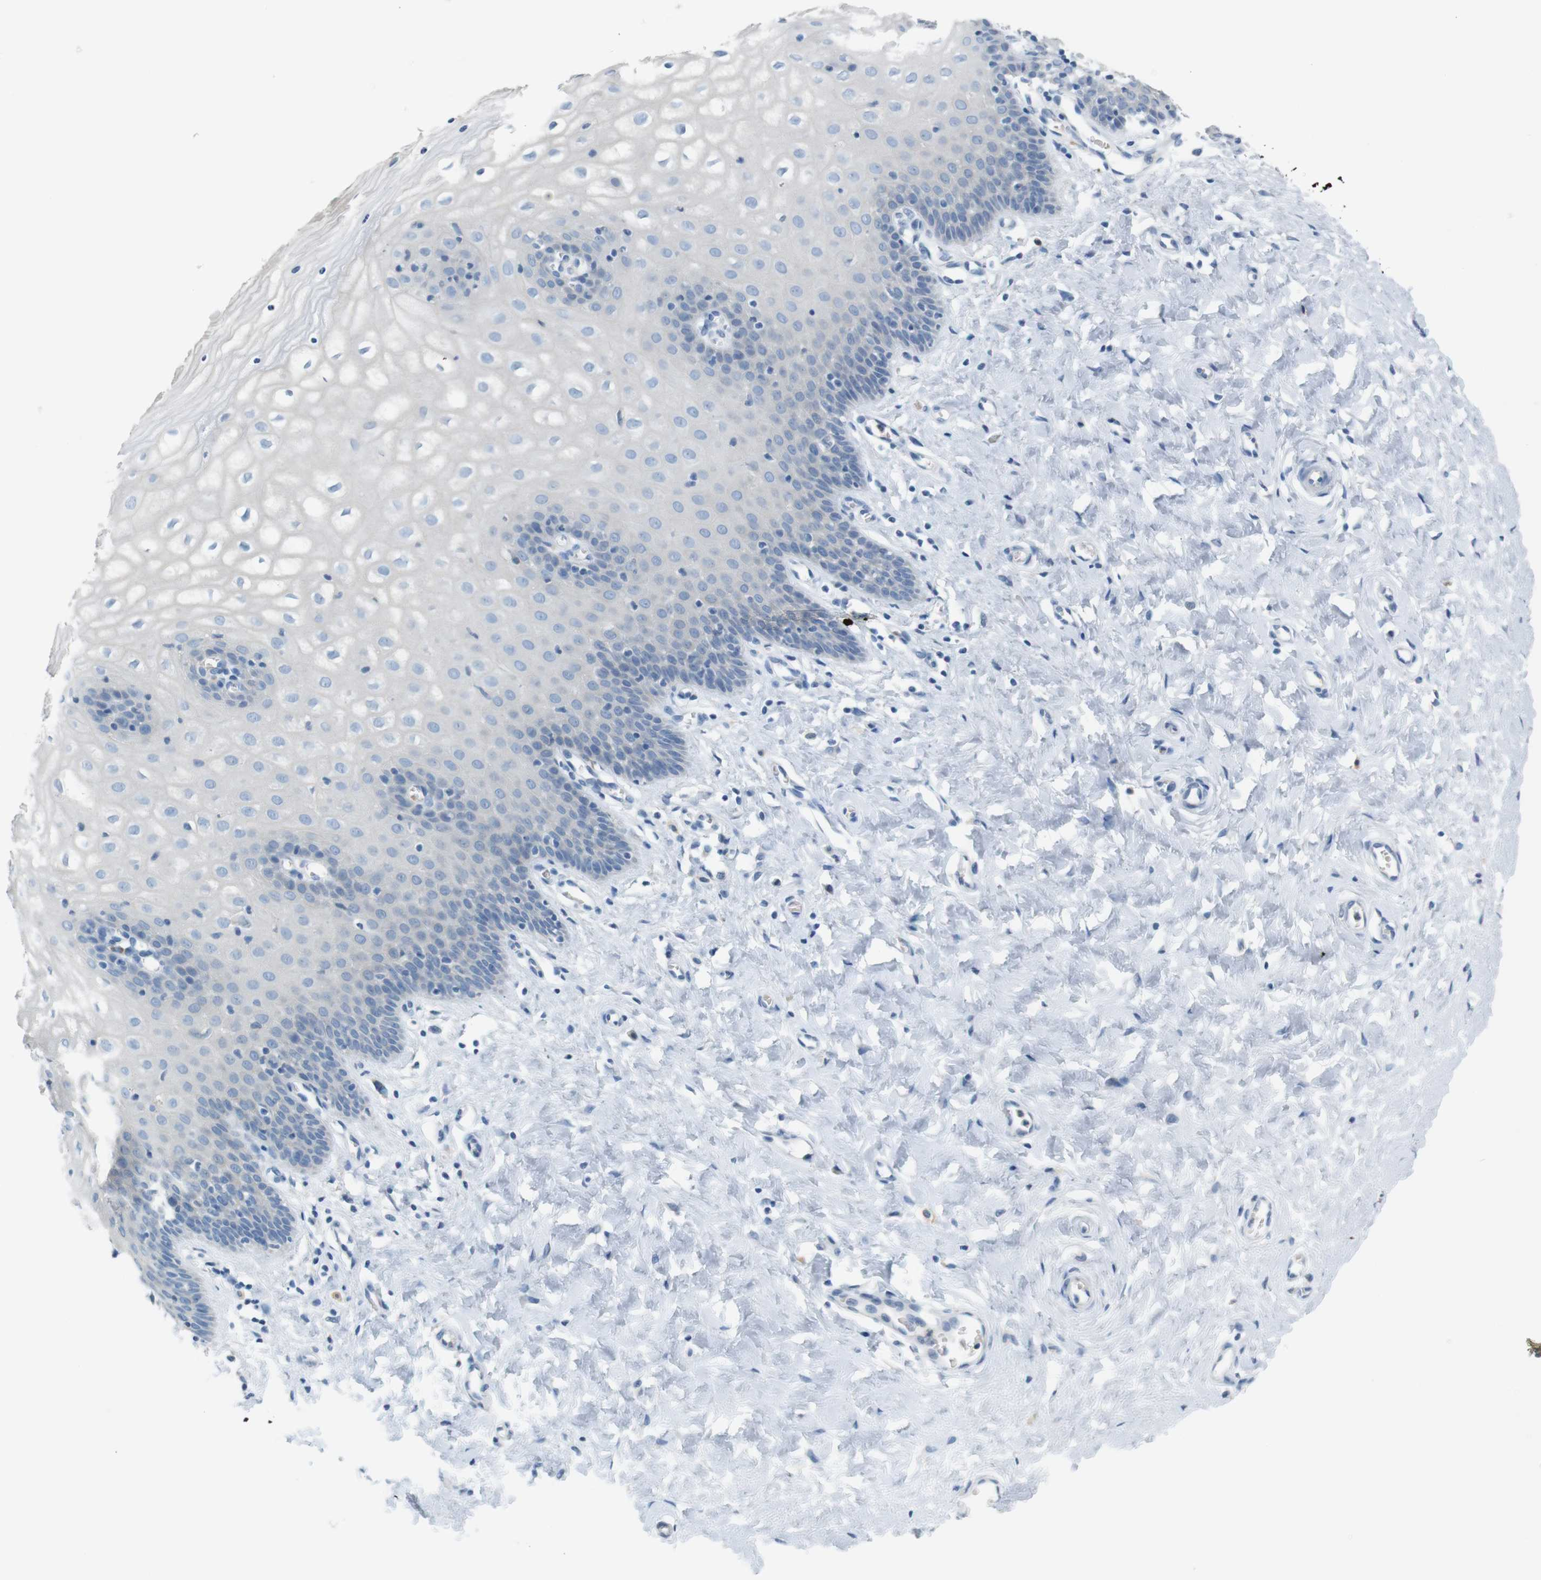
{"staining": {"intensity": "negative", "quantity": "none", "location": "none"}, "tissue": "cervix", "cell_type": "Glandular cells", "image_type": "normal", "snomed": [{"axis": "morphology", "description": "Normal tissue, NOS"}, {"axis": "topography", "description": "Cervix"}], "caption": "Image shows no significant protein staining in glandular cells of normal cervix.", "gene": "LRRK2", "patient": {"sex": "female", "age": 55}}